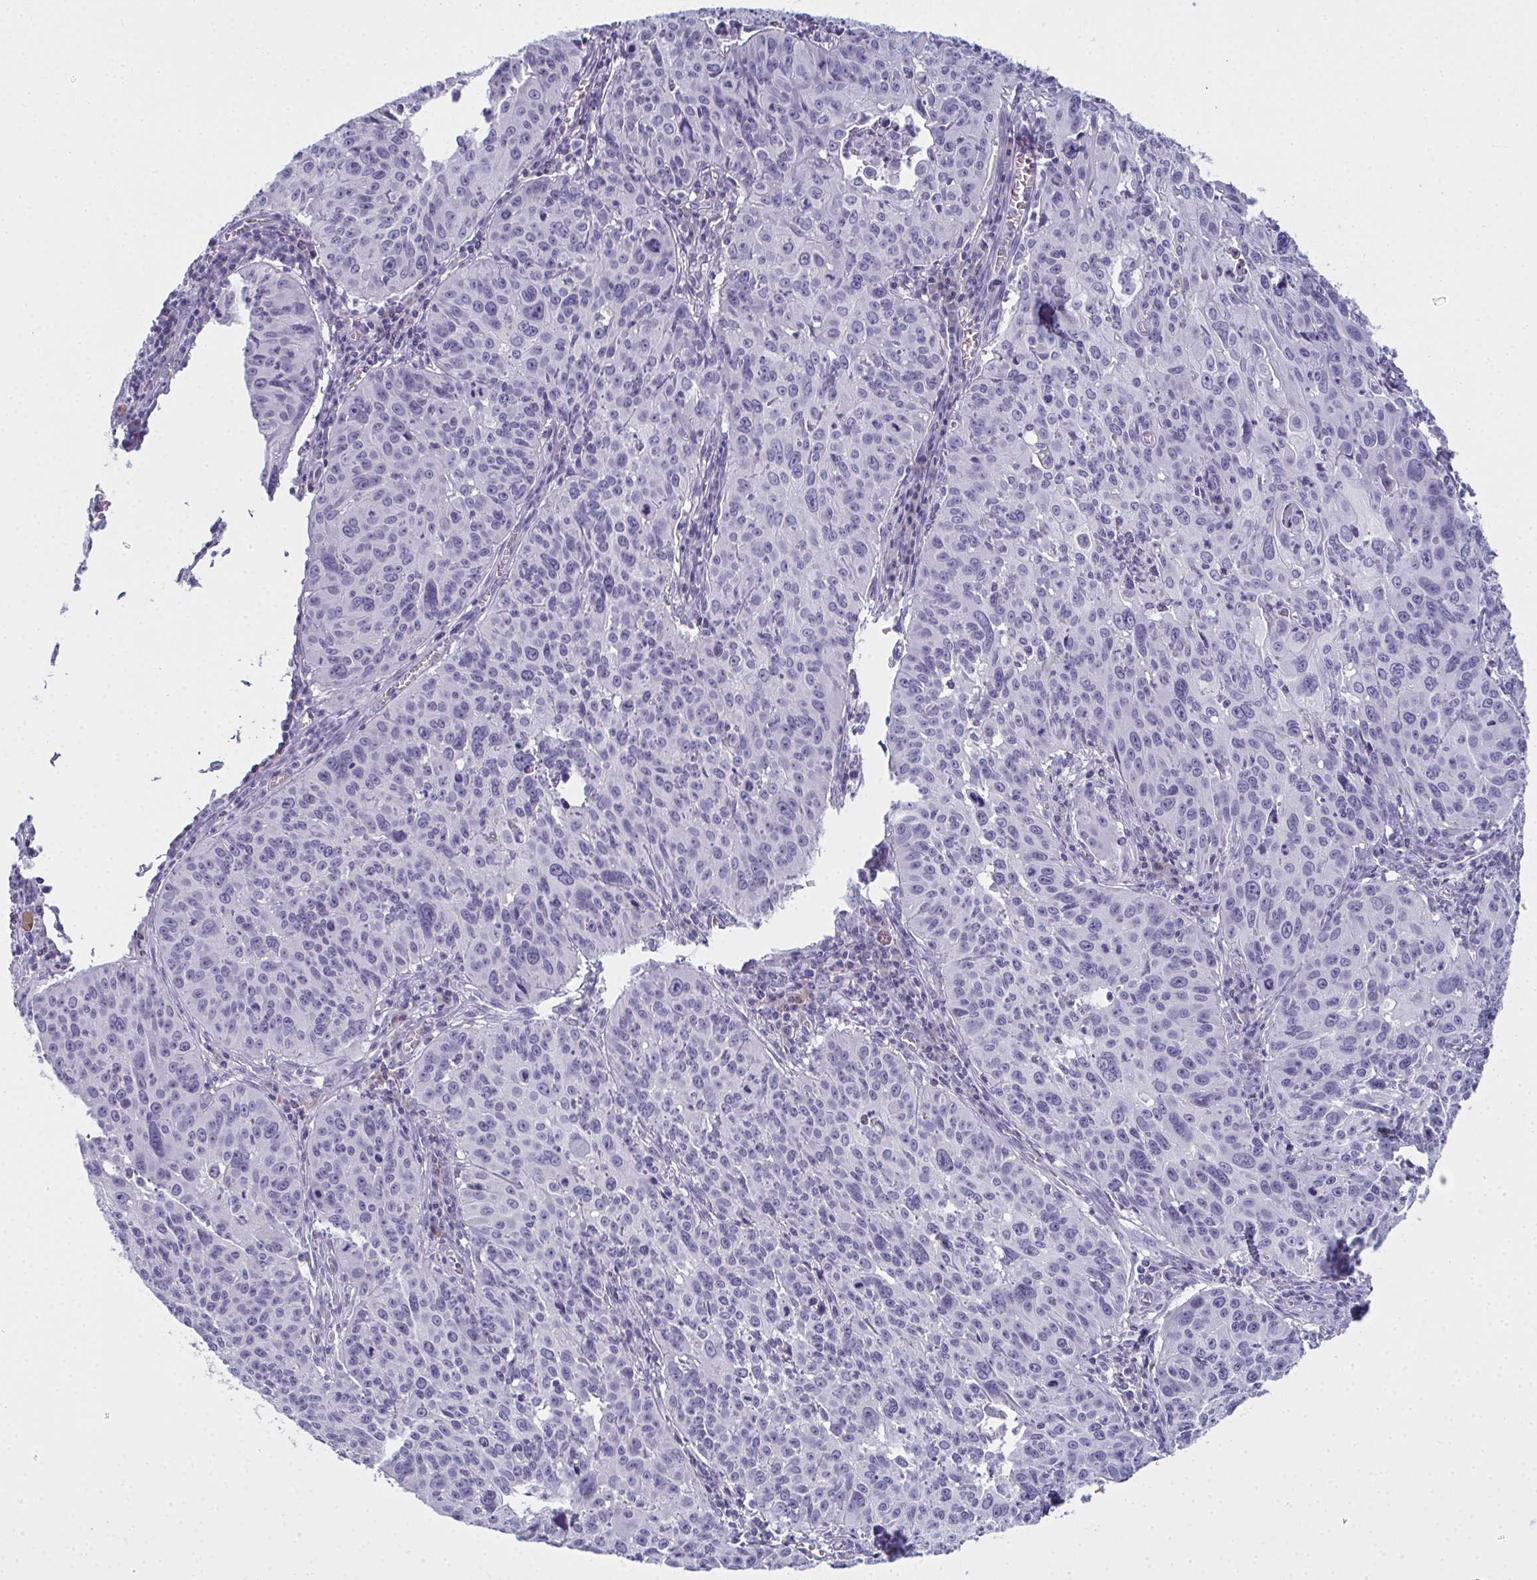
{"staining": {"intensity": "negative", "quantity": "none", "location": "none"}, "tissue": "cervical cancer", "cell_type": "Tumor cells", "image_type": "cancer", "snomed": [{"axis": "morphology", "description": "Squamous cell carcinoma, NOS"}, {"axis": "topography", "description": "Cervix"}], "caption": "Tumor cells are negative for brown protein staining in cervical cancer.", "gene": "SLC36A2", "patient": {"sex": "female", "age": 31}}